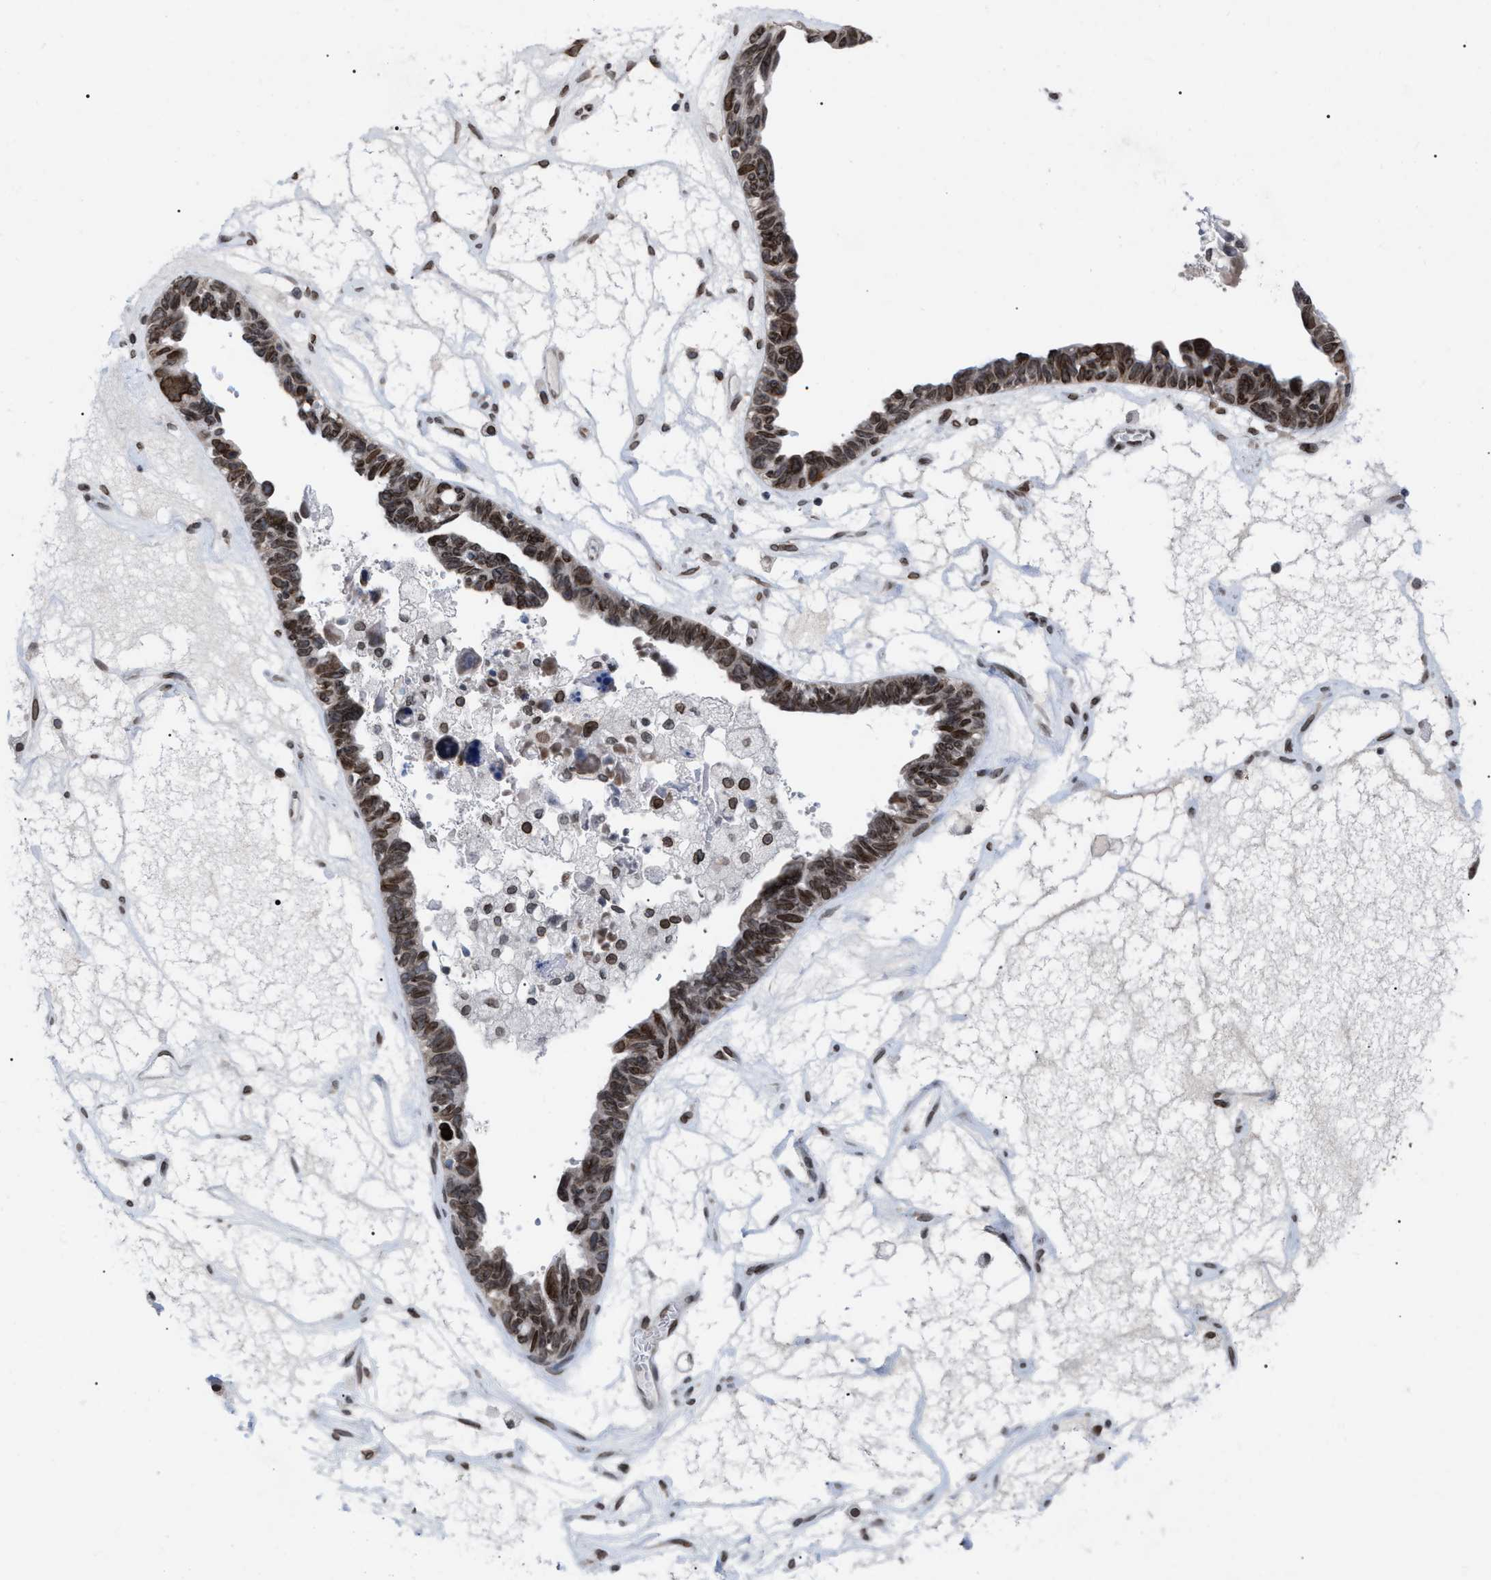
{"staining": {"intensity": "moderate", "quantity": ">75%", "location": "cytoplasmic/membranous,nuclear"}, "tissue": "ovarian cancer", "cell_type": "Tumor cells", "image_type": "cancer", "snomed": [{"axis": "morphology", "description": "Cystadenocarcinoma, serous, NOS"}, {"axis": "topography", "description": "Ovary"}], "caption": "High-power microscopy captured an immunohistochemistry micrograph of serous cystadenocarcinoma (ovarian), revealing moderate cytoplasmic/membranous and nuclear positivity in about >75% of tumor cells.", "gene": "TPR", "patient": {"sex": "female", "age": 79}}